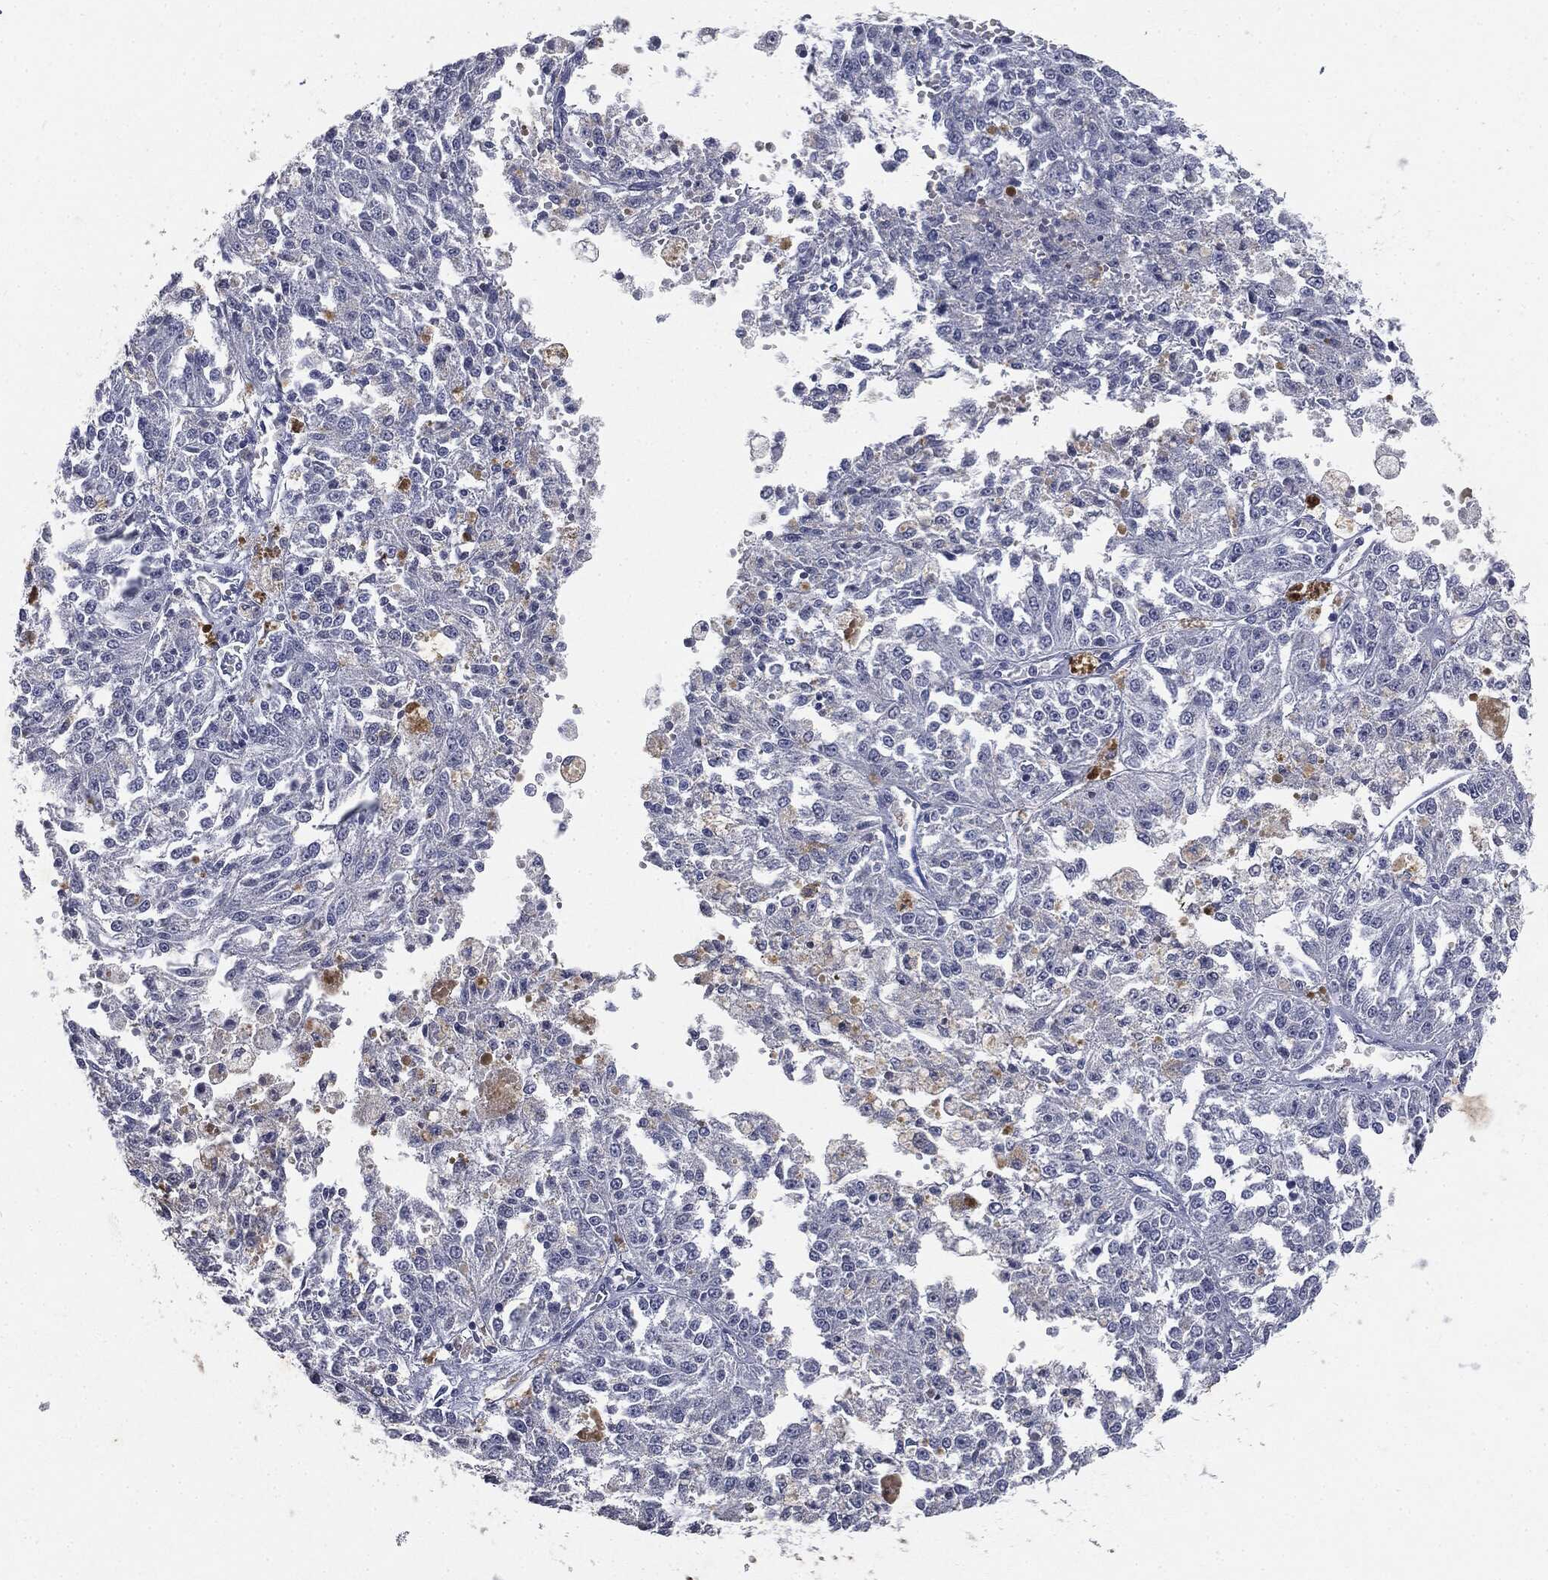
{"staining": {"intensity": "negative", "quantity": "none", "location": "none"}, "tissue": "melanoma", "cell_type": "Tumor cells", "image_type": "cancer", "snomed": [{"axis": "morphology", "description": "Malignant melanoma, Metastatic site"}, {"axis": "topography", "description": "Lymph node"}], "caption": "Tumor cells show no significant protein expression in malignant melanoma (metastatic site).", "gene": "SLC2A2", "patient": {"sex": "female", "age": 64}}